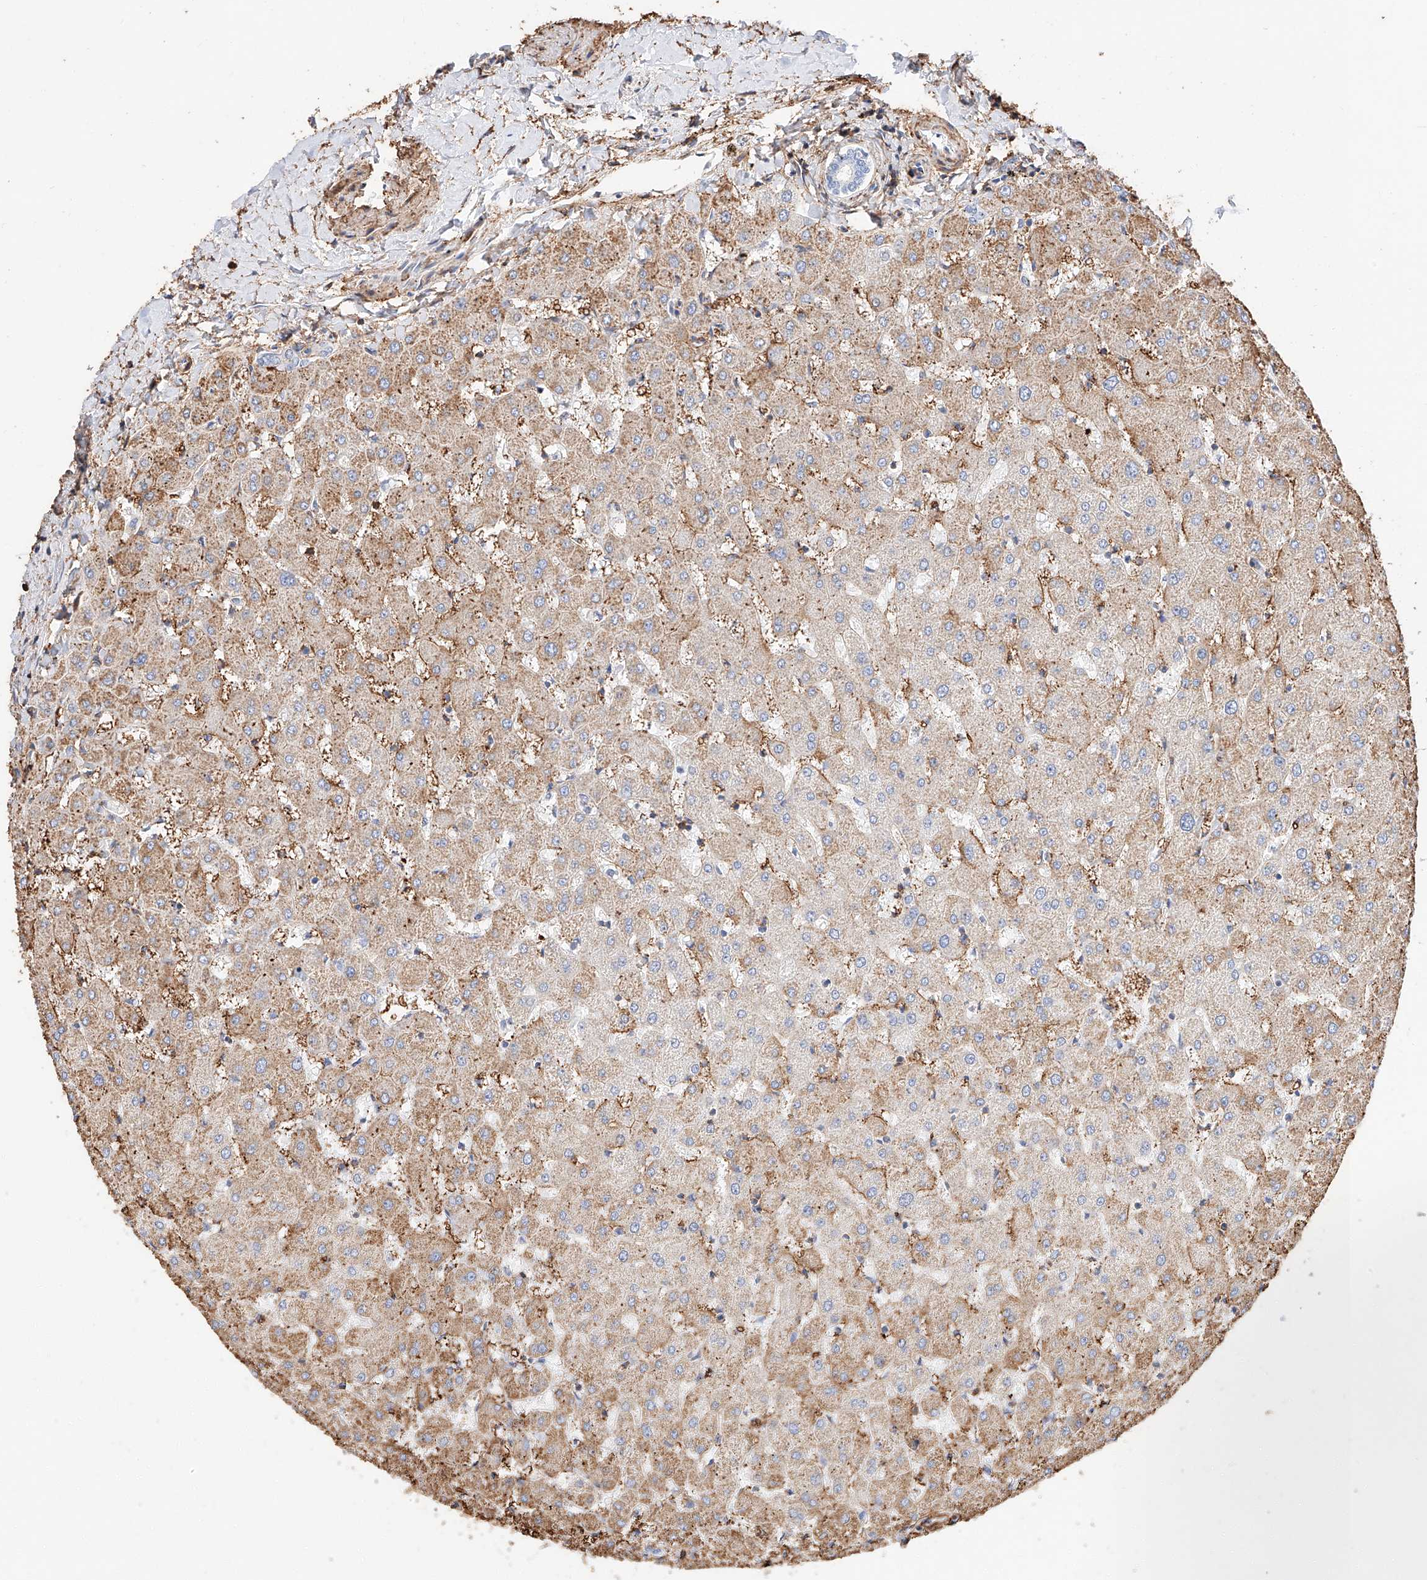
{"staining": {"intensity": "negative", "quantity": "none", "location": "none"}, "tissue": "liver", "cell_type": "Cholangiocytes", "image_type": "normal", "snomed": [{"axis": "morphology", "description": "Normal tissue, NOS"}, {"axis": "topography", "description": "Liver"}], "caption": "Immunohistochemical staining of unremarkable liver demonstrates no significant expression in cholangiocytes. Nuclei are stained in blue.", "gene": "WFS1", "patient": {"sex": "female", "age": 63}}